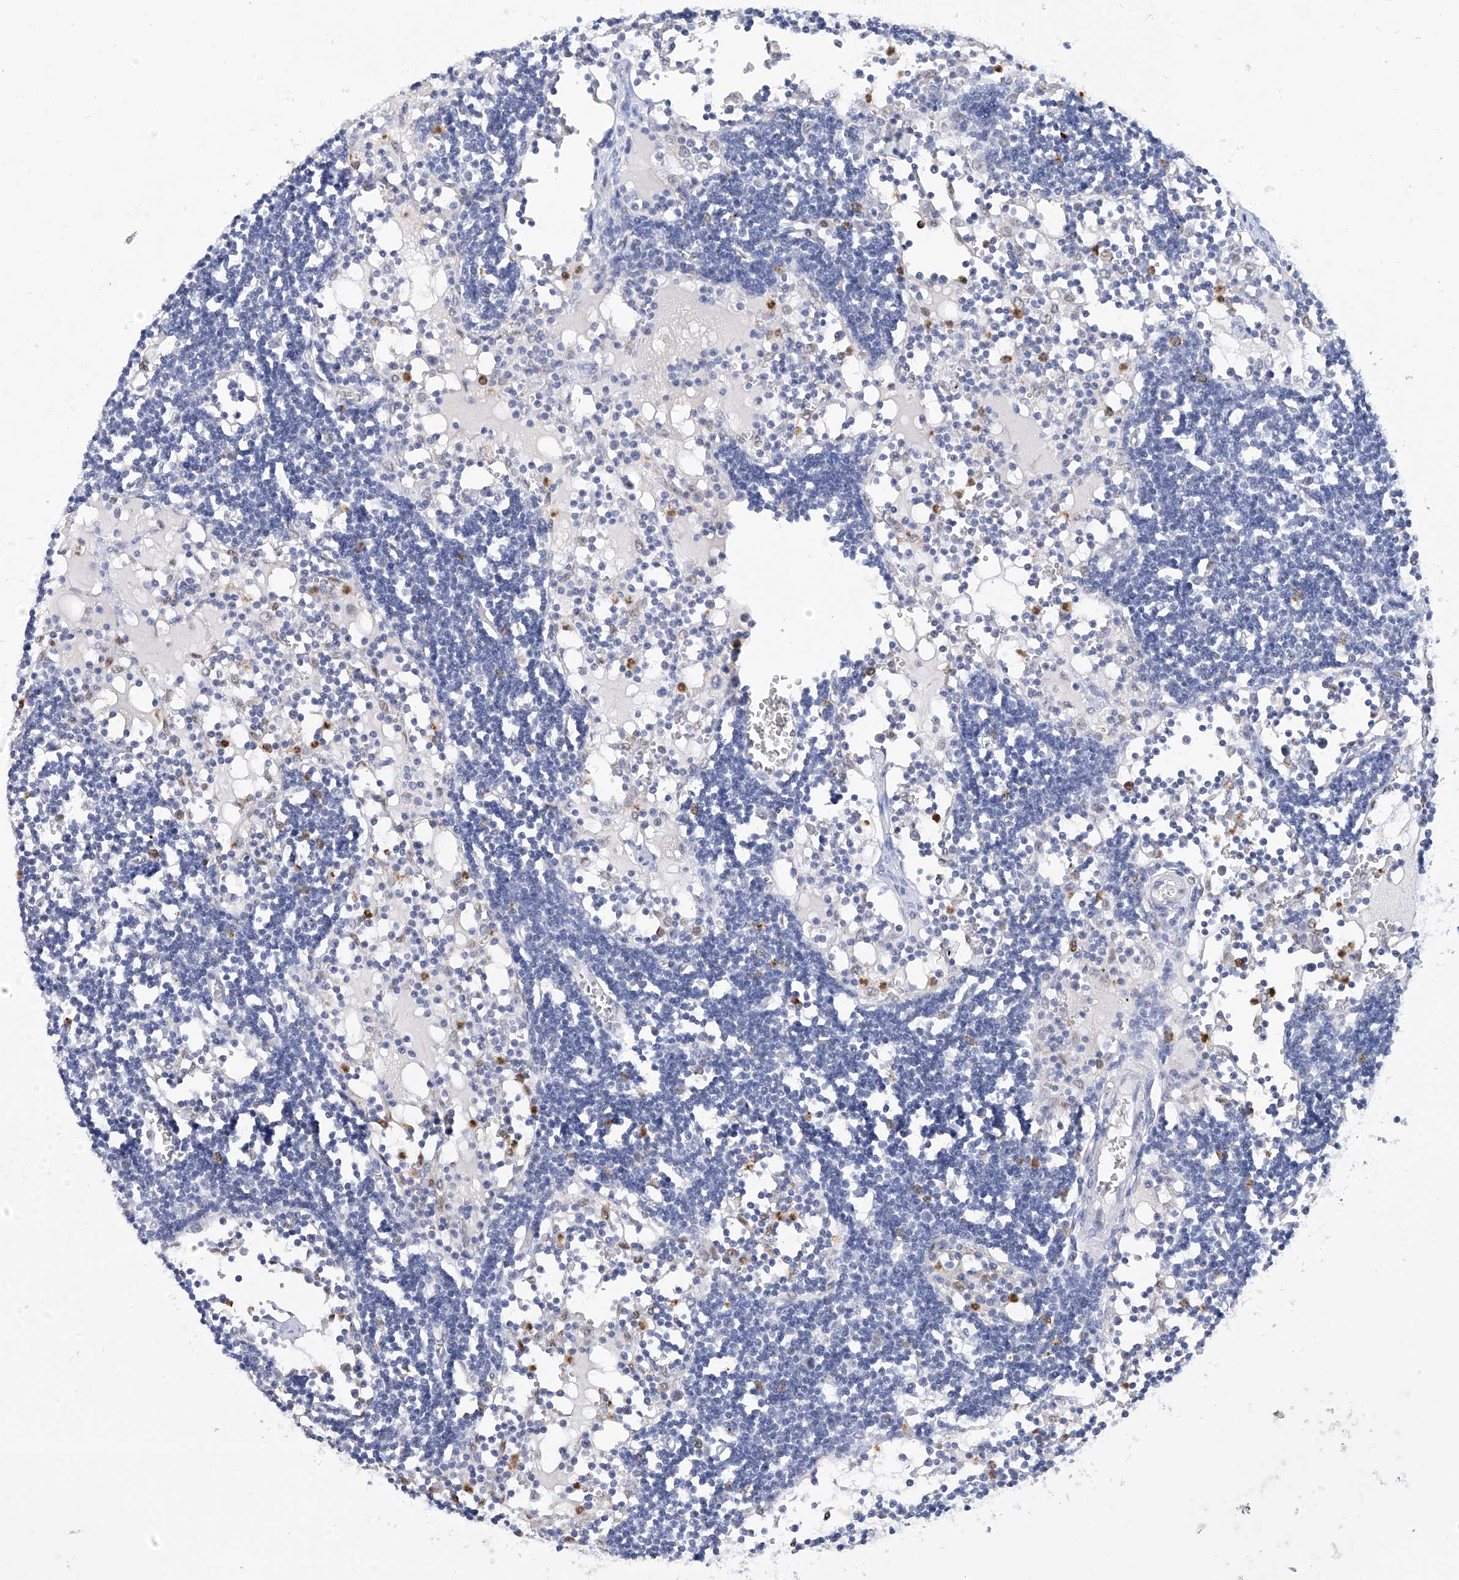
{"staining": {"intensity": "negative", "quantity": "none", "location": "none"}, "tissue": "lymph node", "cell_type": "Germinal center cells", "image_type": "normal", "snomed": [{"axis": "morphology", "description": "Normal tissue, NOS"}, {"axis": "topography", "description": "Lymph node"}], "caption": "Immunohistochemistry (IHC) image of unremarkable lymph node stained for a protein (brown), which displays no expression in germinal center cells. (DAB immunohistochemistry, high magnification).", "gene": "PHF20", "patient": {"sex": "female", "age": 11}}